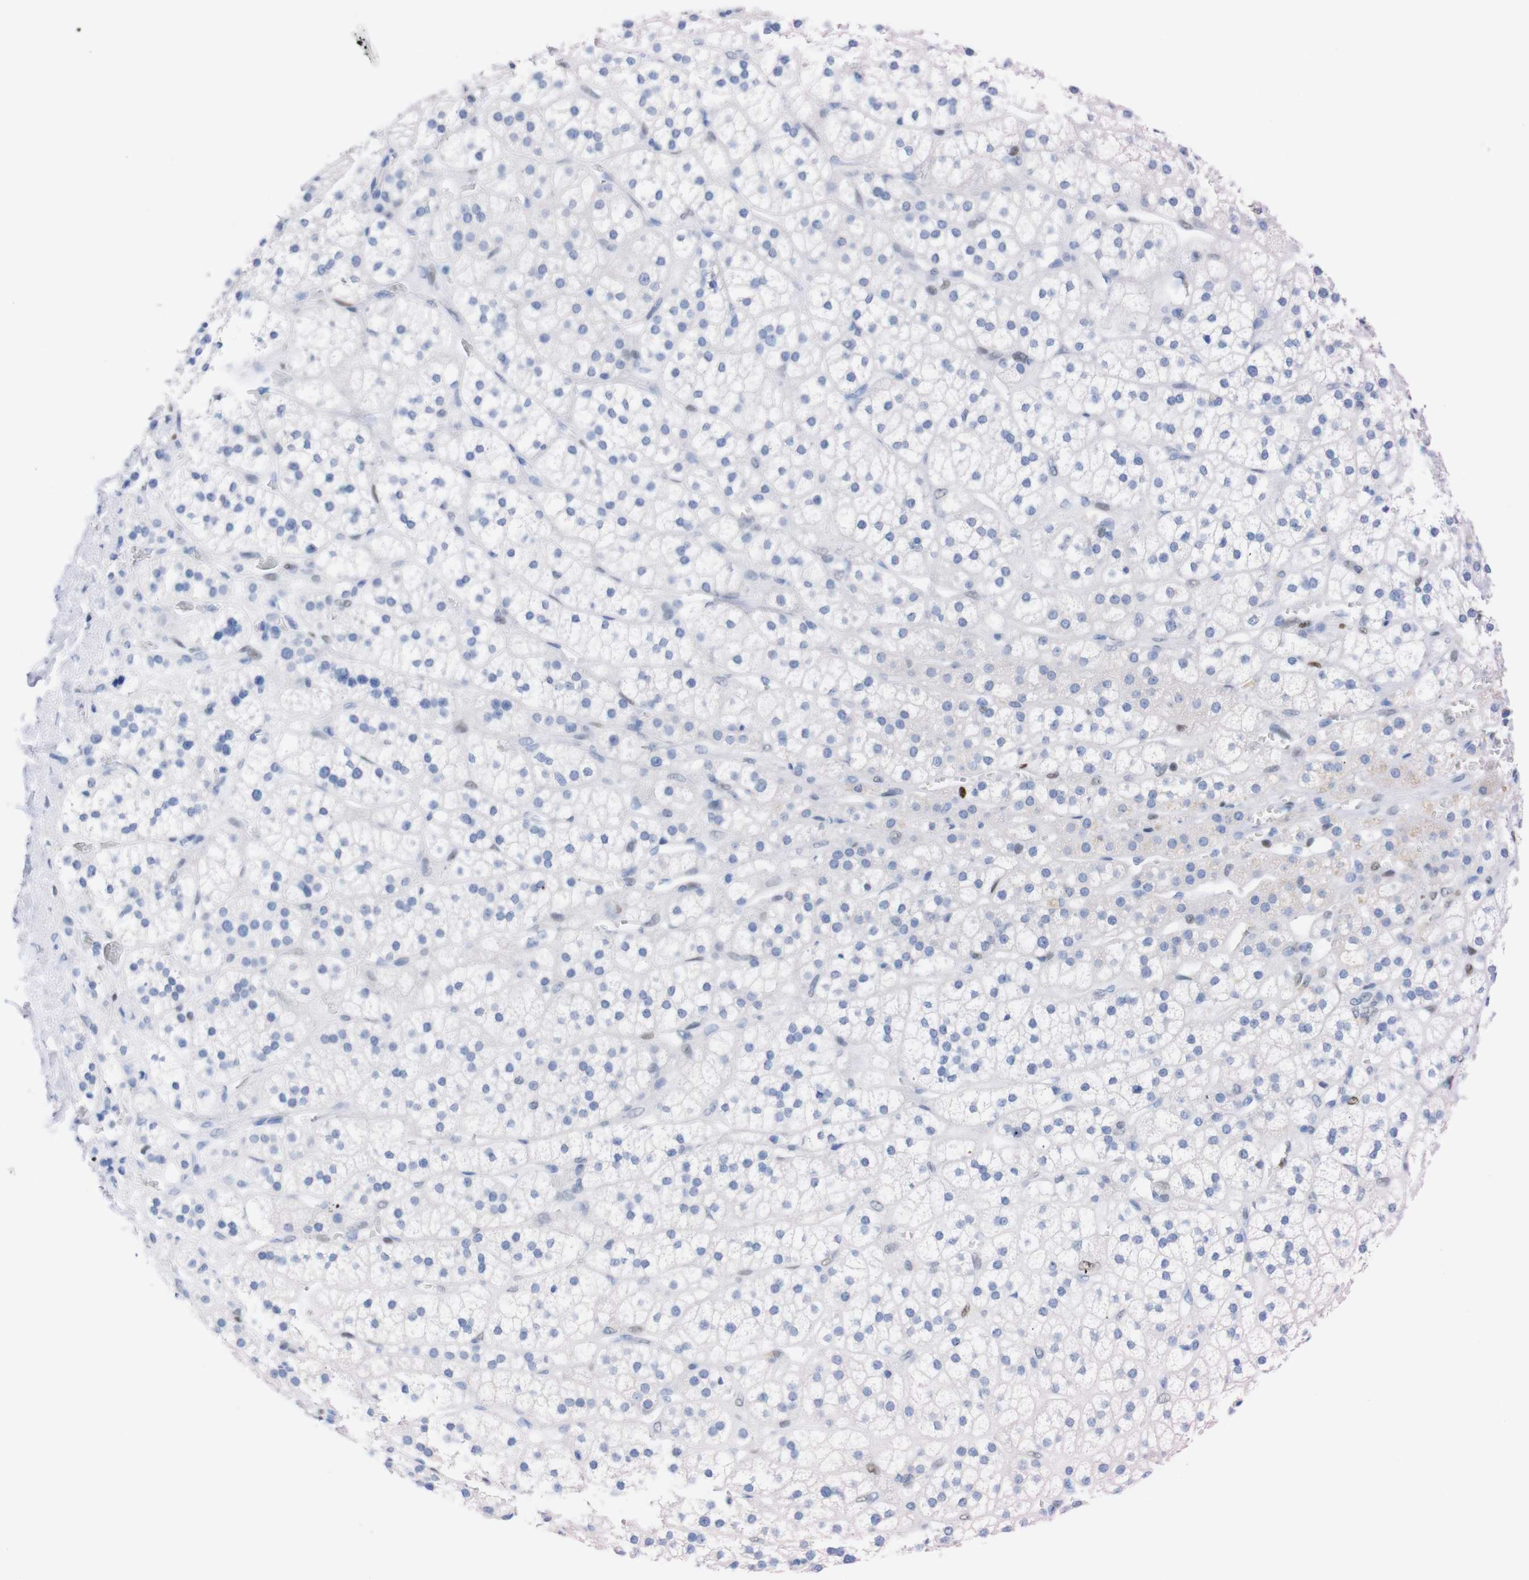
{"staining": {"intensity": "negative", "quantity": "none", "location": "none"}, "tissue": "adrenal gland", "cell_type": "Glandular cells", "image_type": "normal", "snomed": [{"axis": "morphology", "description": "Normal tissue, NOS"}, {"axis": "topography", "description": "Adrenal gland"}], "caption": "An immunohistochemistry micrograph of normal adrenal gland is shown. There is no staining in glandular cells of adrenal gland. (DAB immunohistochemistry visualized using brightfield microscopy, high magnification).", "gene": "P2RY12", "patient": {"sex": "male", "age": 56}}